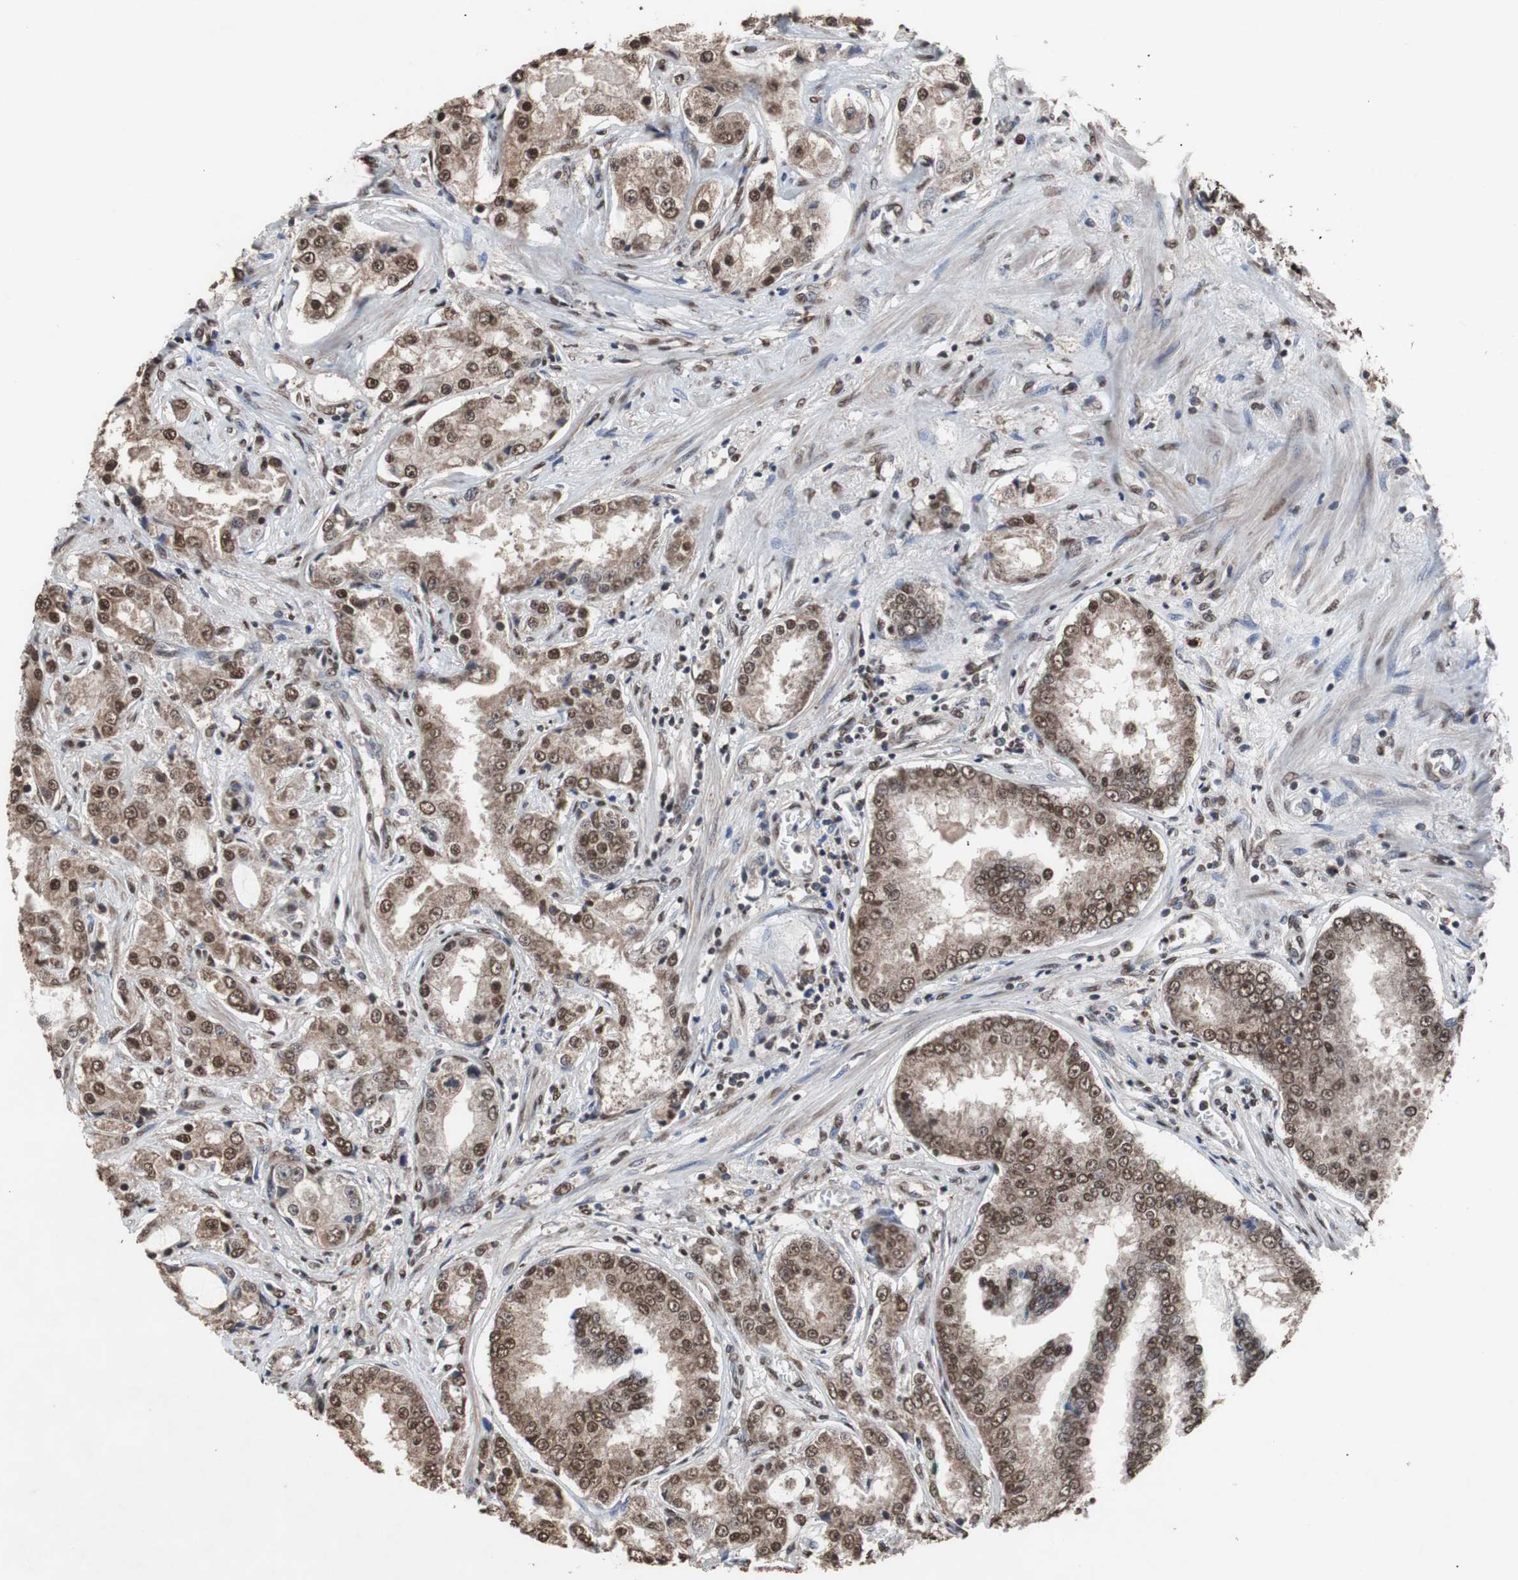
{"staining": {"intensity": "moderate", "quantity": ">75%", "location": "cytoplasmic/membranous,nuclear"}, "tissue": "prostate cancer", "cell_type": "Tumor cells", "image_type": "cancer", "snomed": [{"axis": "morphology", "description": "Adenocarcinoma, High grade"}, {"axis": "topography", "description": "Prostate"}], "caption": "Protein expression by immunohistochemistry (IHC) demonstrates moderate cytoplasmic/membranous and nuclear positivity in approximately >75% of tumor cells in prostate high-grade adenocarcinoma.", "gene": "MED27", "patient": {"sex": "male", "age": 73}}